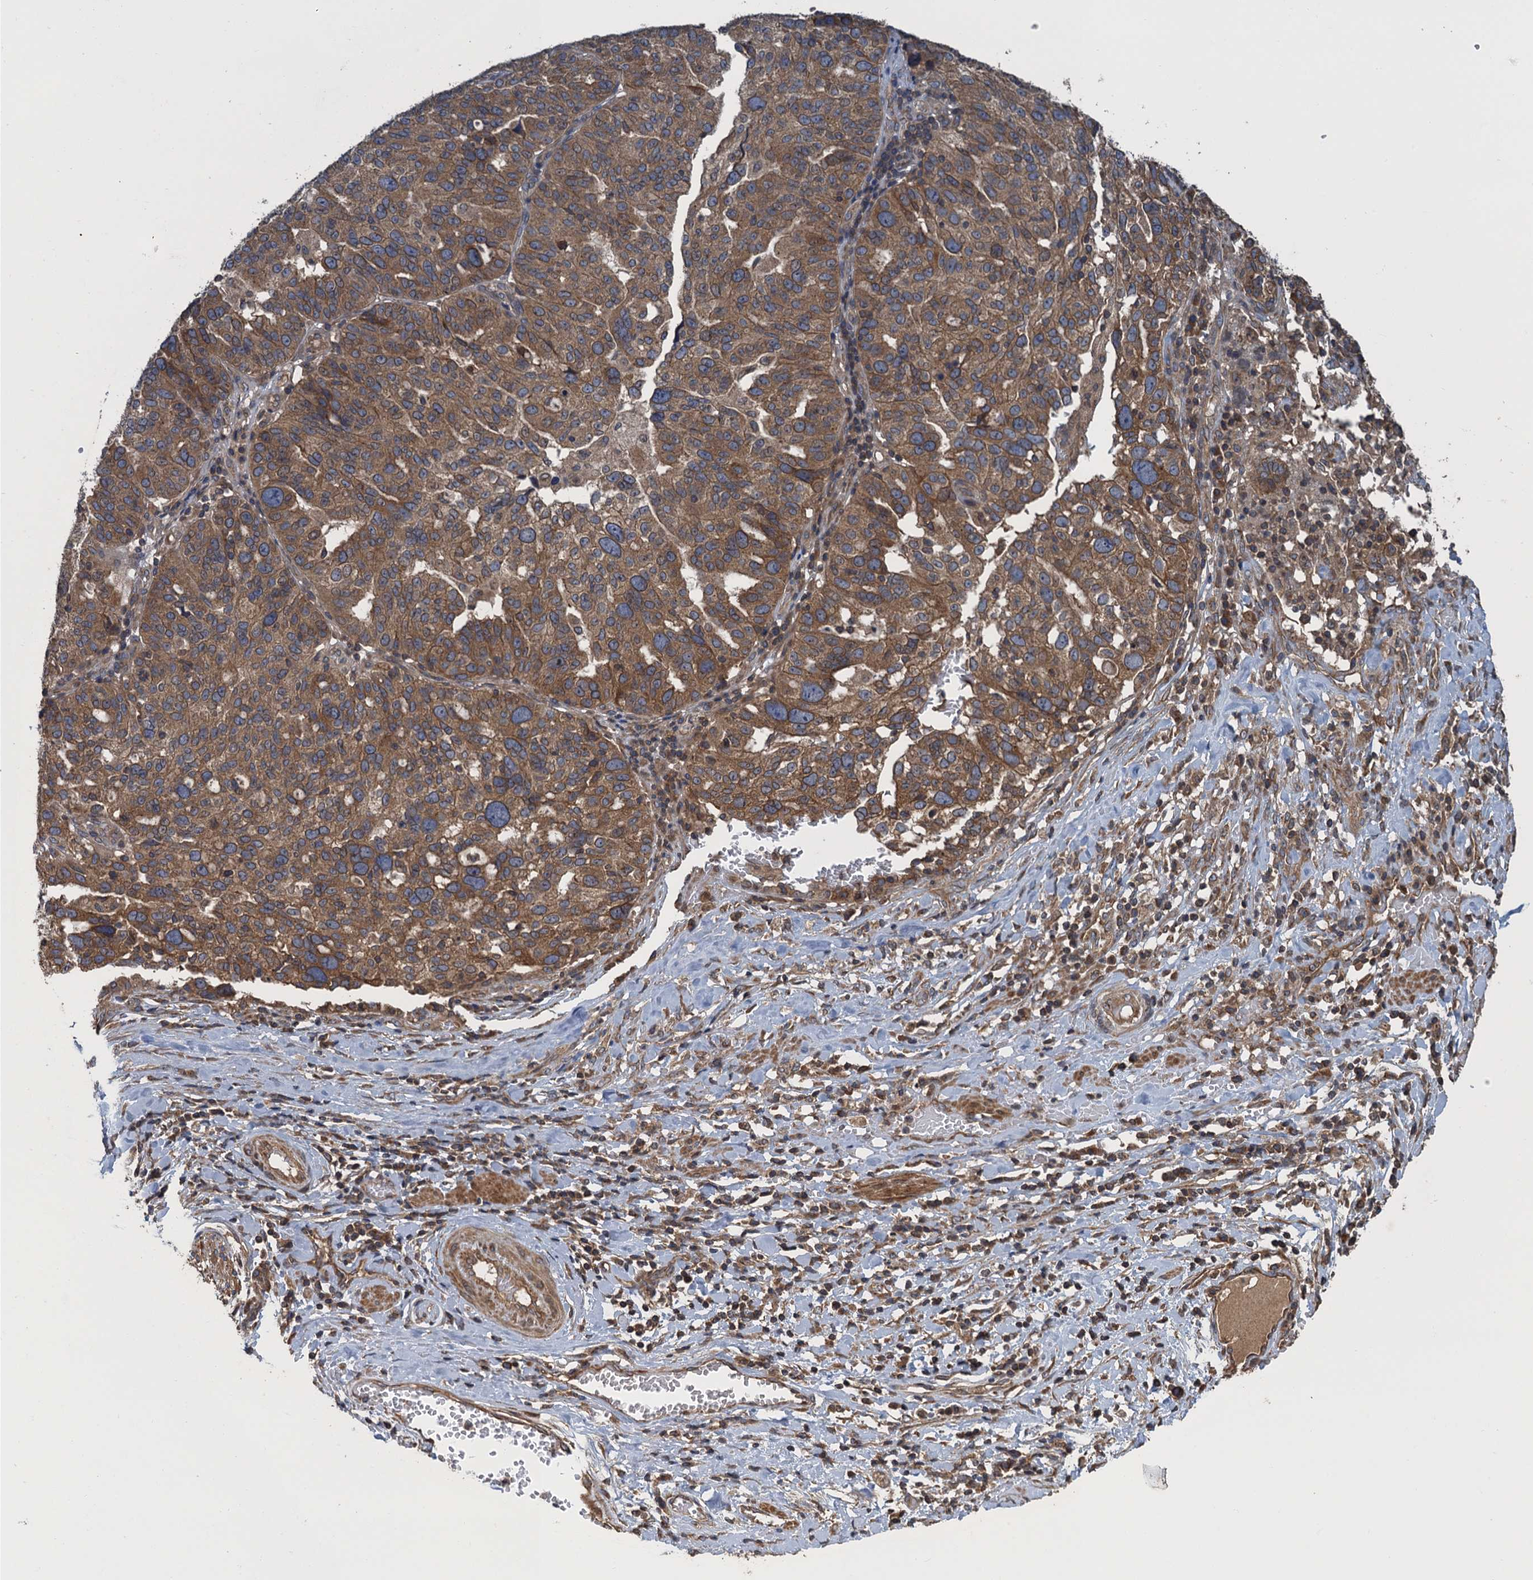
{"staining": {"intensity": "moderate", "quantity": ">75%", "location": "cytoplasmic/membranous"}, "tissue": "ovarian cancer", "cell_type": "Tumor cells", "image_type": "cancer", "snomed": [{"axis": "morphology", "description": "Cystadenocarcinoma, serous, NOS"}, {"axis": "topography", "description": "Ovary"}], "caption": "A histopathology image of human ovarian cancer (serous cystadenocarcinoma) stained for a protein exhibits moderate cytoplasmic/membranous brown staining in tumor cells. The staining is performed using DAB (3,3'-diaminobenzidine) brown chromogen to label protein expression. The nuclei are counter-stained blue using hematoxylin.", "gene": "GLE1", "patient": {"sex": "female", "age": 59}}